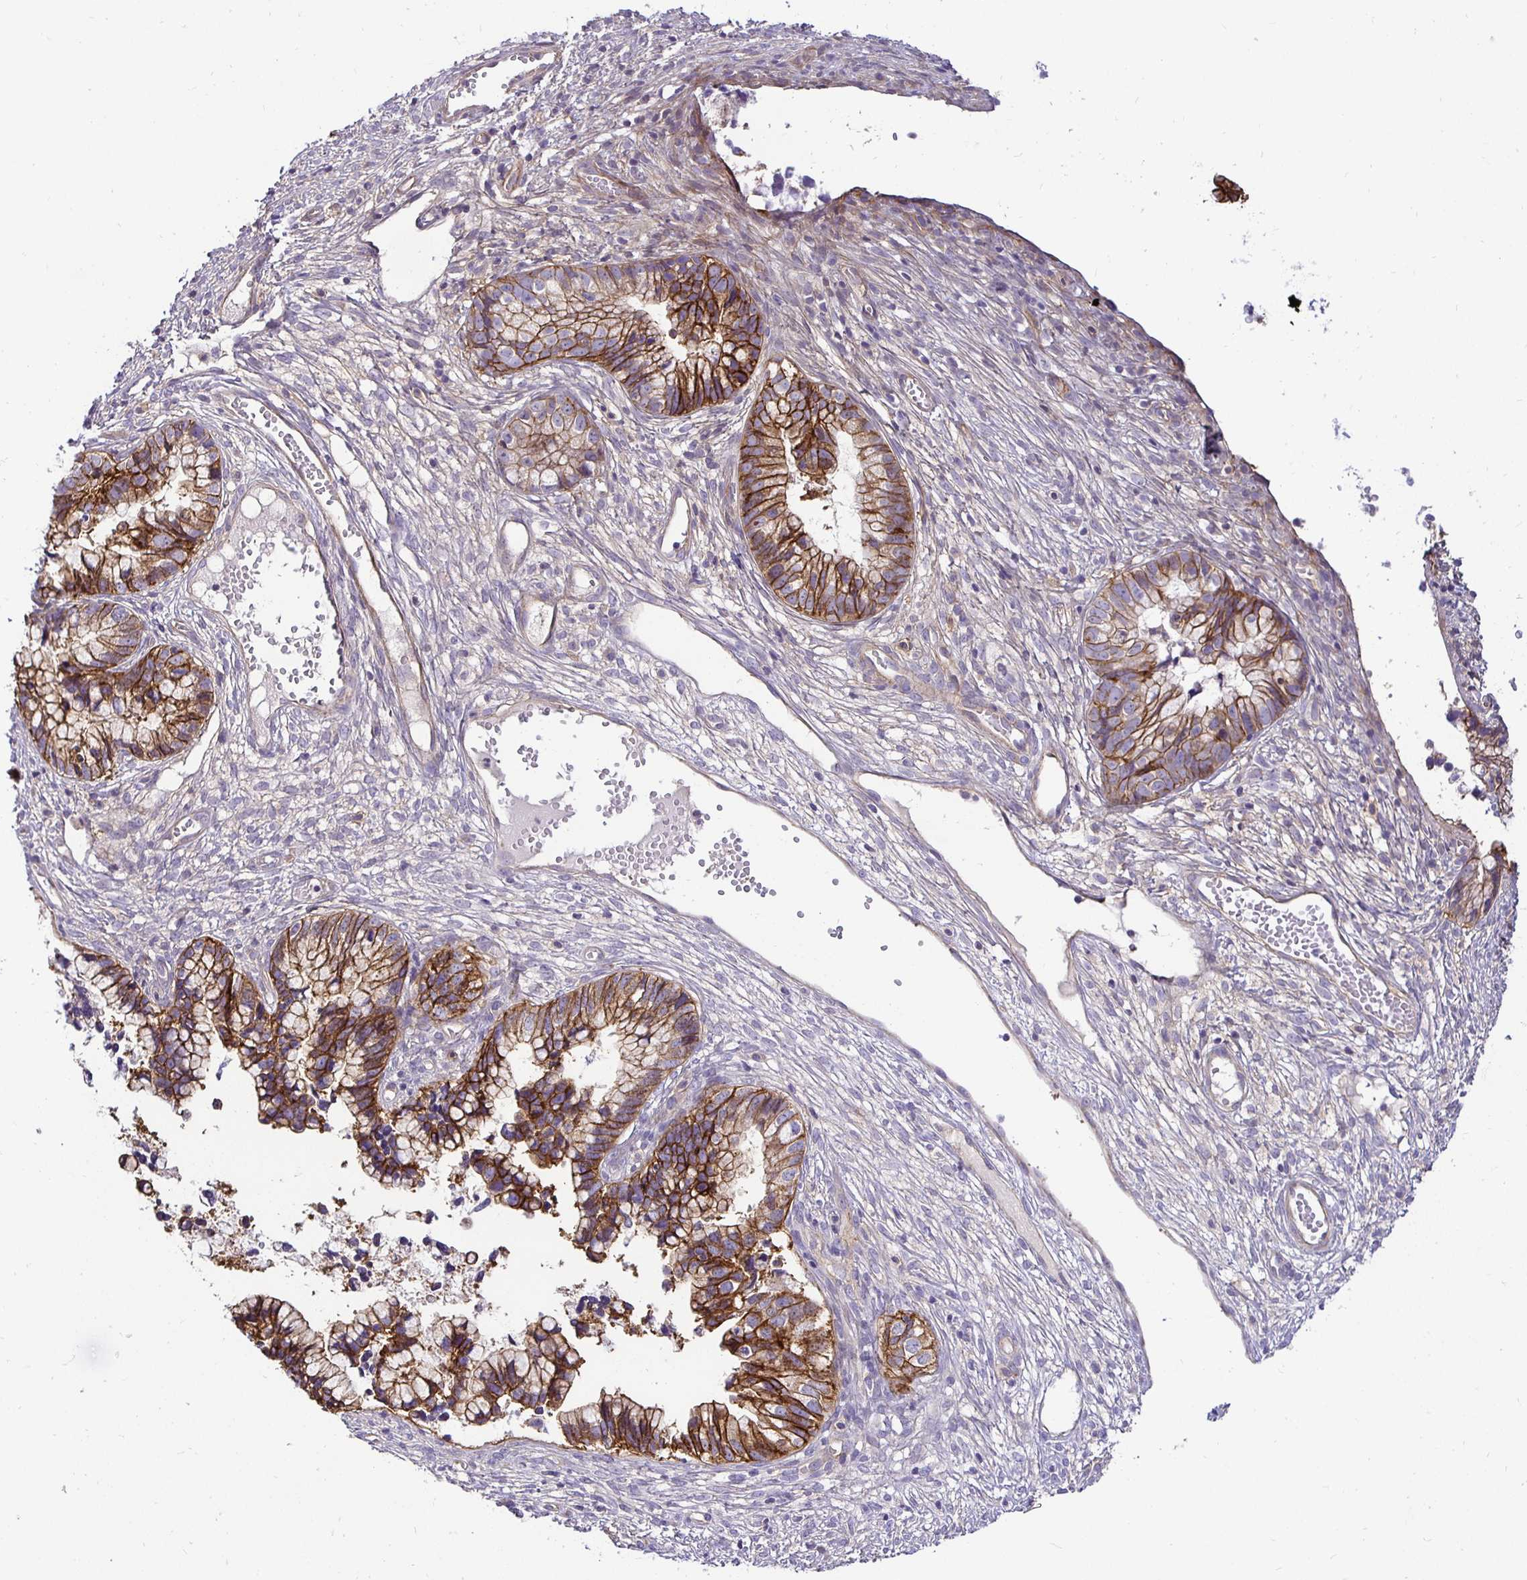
{"staining": {"intensity": "strong", "quantity": ">75%", "location": "cytoplasmic/membranous"}, "tissue": "cervical cancer", "cell_type": "Tumor cells", "image_type": "cancer", "snomed": [{"axis": "morphology", "description": "Adenocarcinoma, NOS"}, {"axis": "topography", "description": "Cervix"}], "caption": "Cervical cancer (adenocarcinoma) stained with a brown dye exhibits strong cytoplasmic/membranous positive positivity in approximately >75% of tumor cells.", "gene": "SLC9A1", "patient": {"sex": "female", "age": 44}}